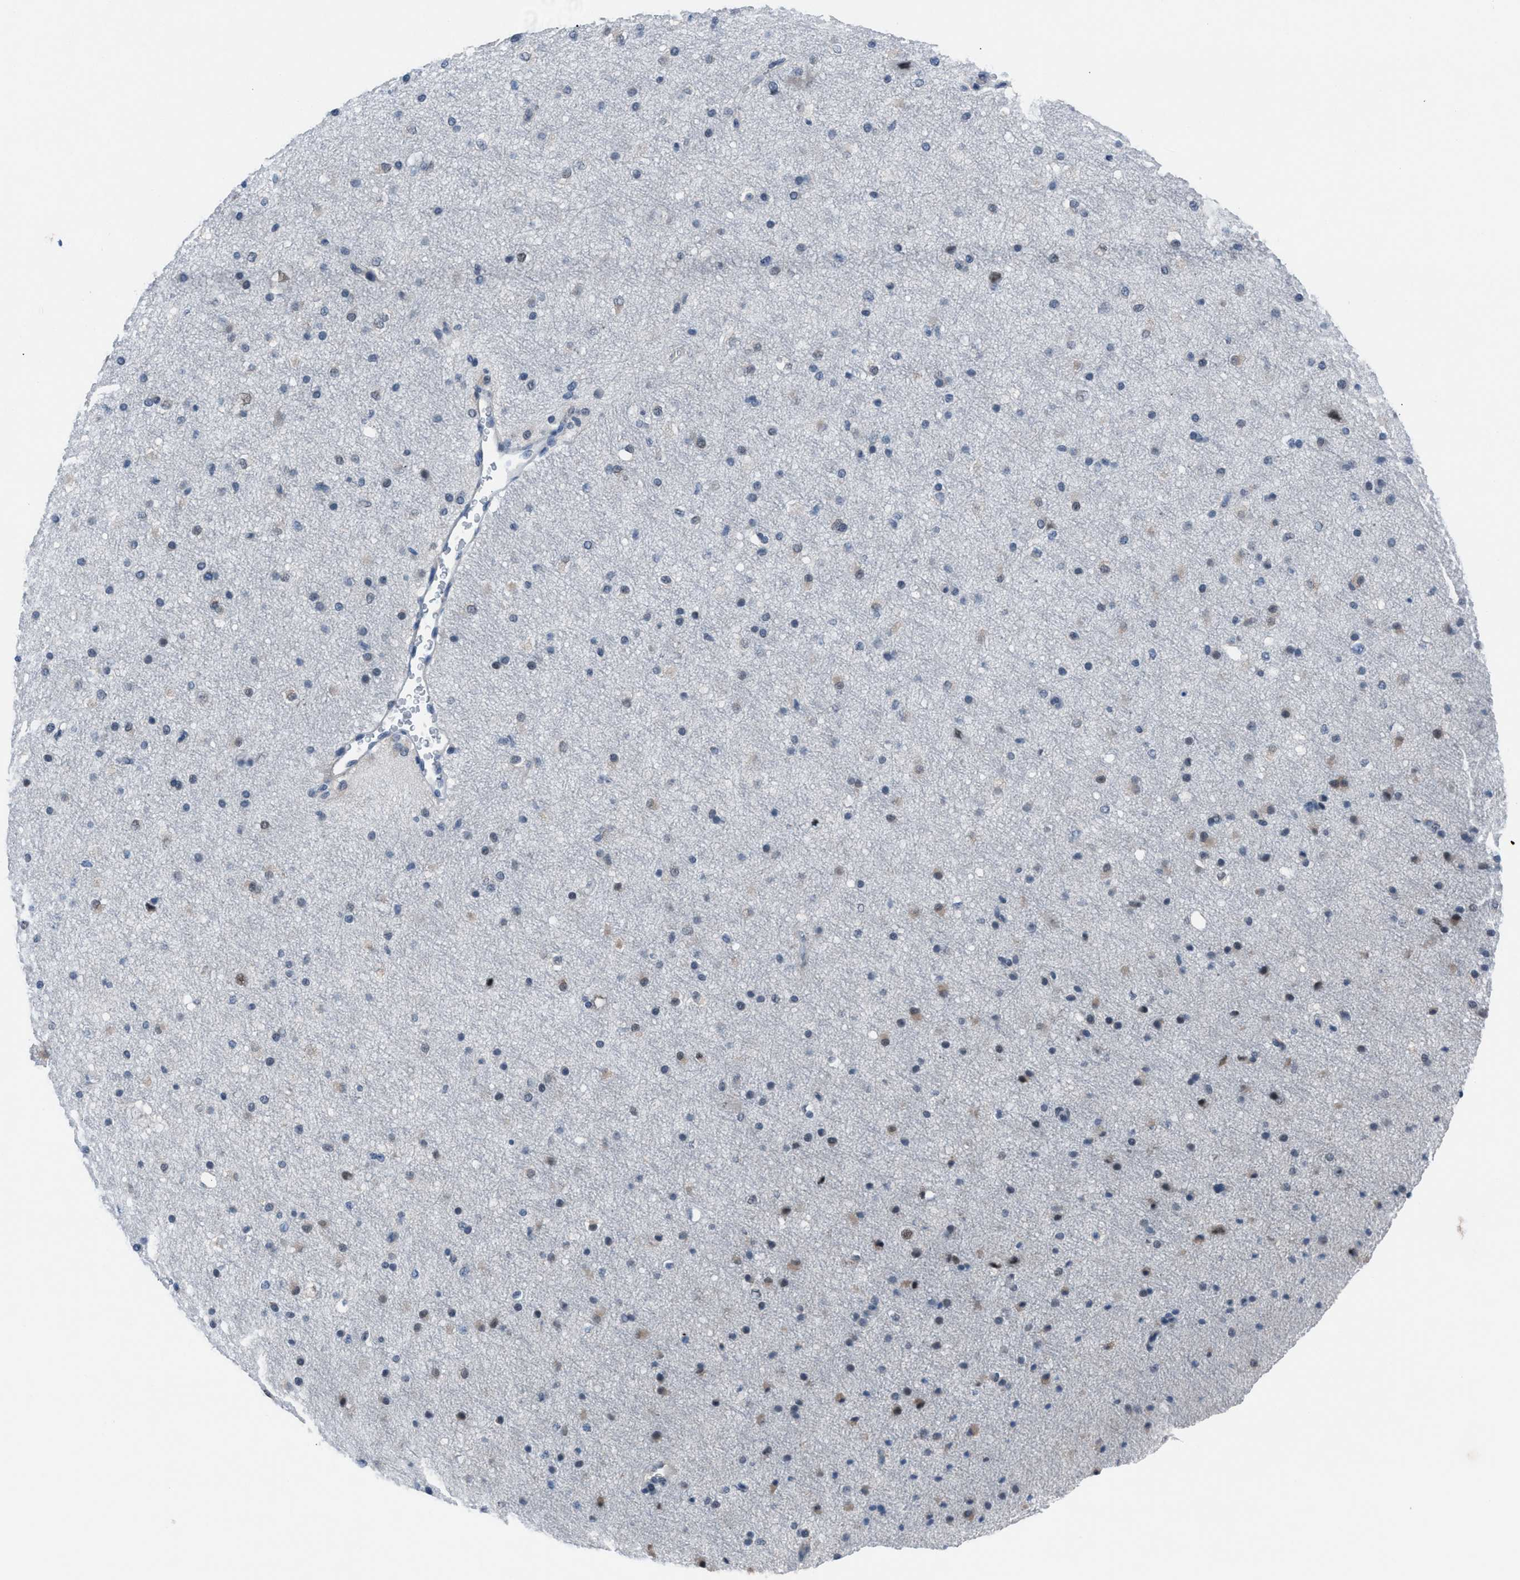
{"staining": {"intensity": "negative", "quantity": "none", "location": "none"}, "tissue": "cerebral cortex", "cell_type": "Endothelial cells", "image_type": "normal", "snomed": [{"axis": "morphology", "description": "Normal tissue, NOS"}, {"axis": "morphology", "description": "Developmental malformation"}, {"axis": "topography", "description": "Cerebral cortex"}], "caption": "This is a photomicrograph of immunohistochemistry (IHC) staining of benign cerebral cortex, which shows no expression in endothelial cells. (Stains: DAB (3,3'-diaminobenzidine) IHC with hematoxylin counter stain, Microscopy: brightfield microscopy at high magnification).", "gene": "ANAPC11", "patient": {"sex": "female", "age": 30}}